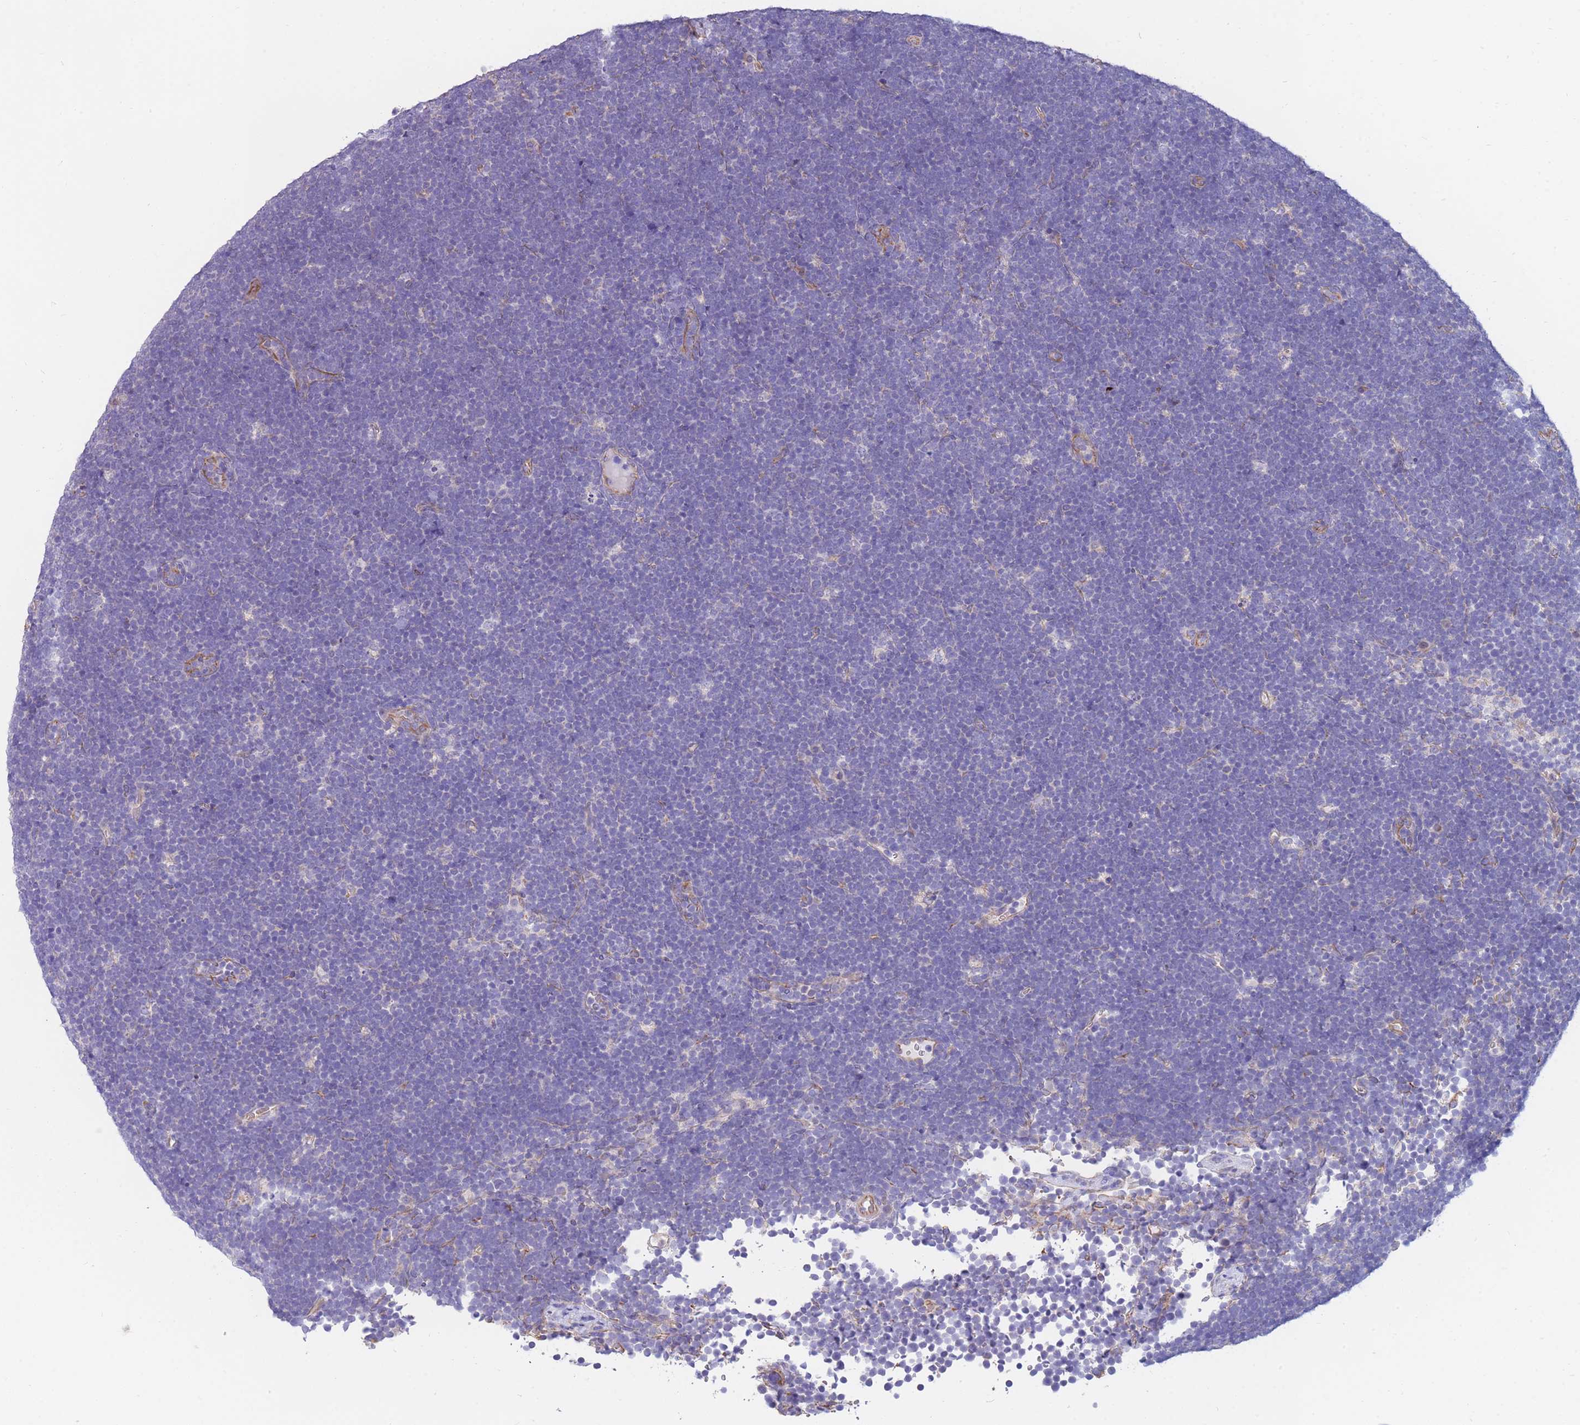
{"staining": {"intensity": "negative", "quantity": "none", "location": "none"}, "tissue": "lymphoma", "cell_type": "Tumor cells", "image_type": "cancer", "snomed": [{"axis": "morphology", "description": "Malignant lymphoma, non-Hodgkin's type, High grade"}, {"axis": "topography", "description": "Lymph node"}], "caption": "This is a photomicrograph of immunohistochemistry (IHC) staining of lymphoma, which shows no positivity in tumor cells.", "gene": "ANKRD53", "patient": {"sex": "male", "age": 13}}